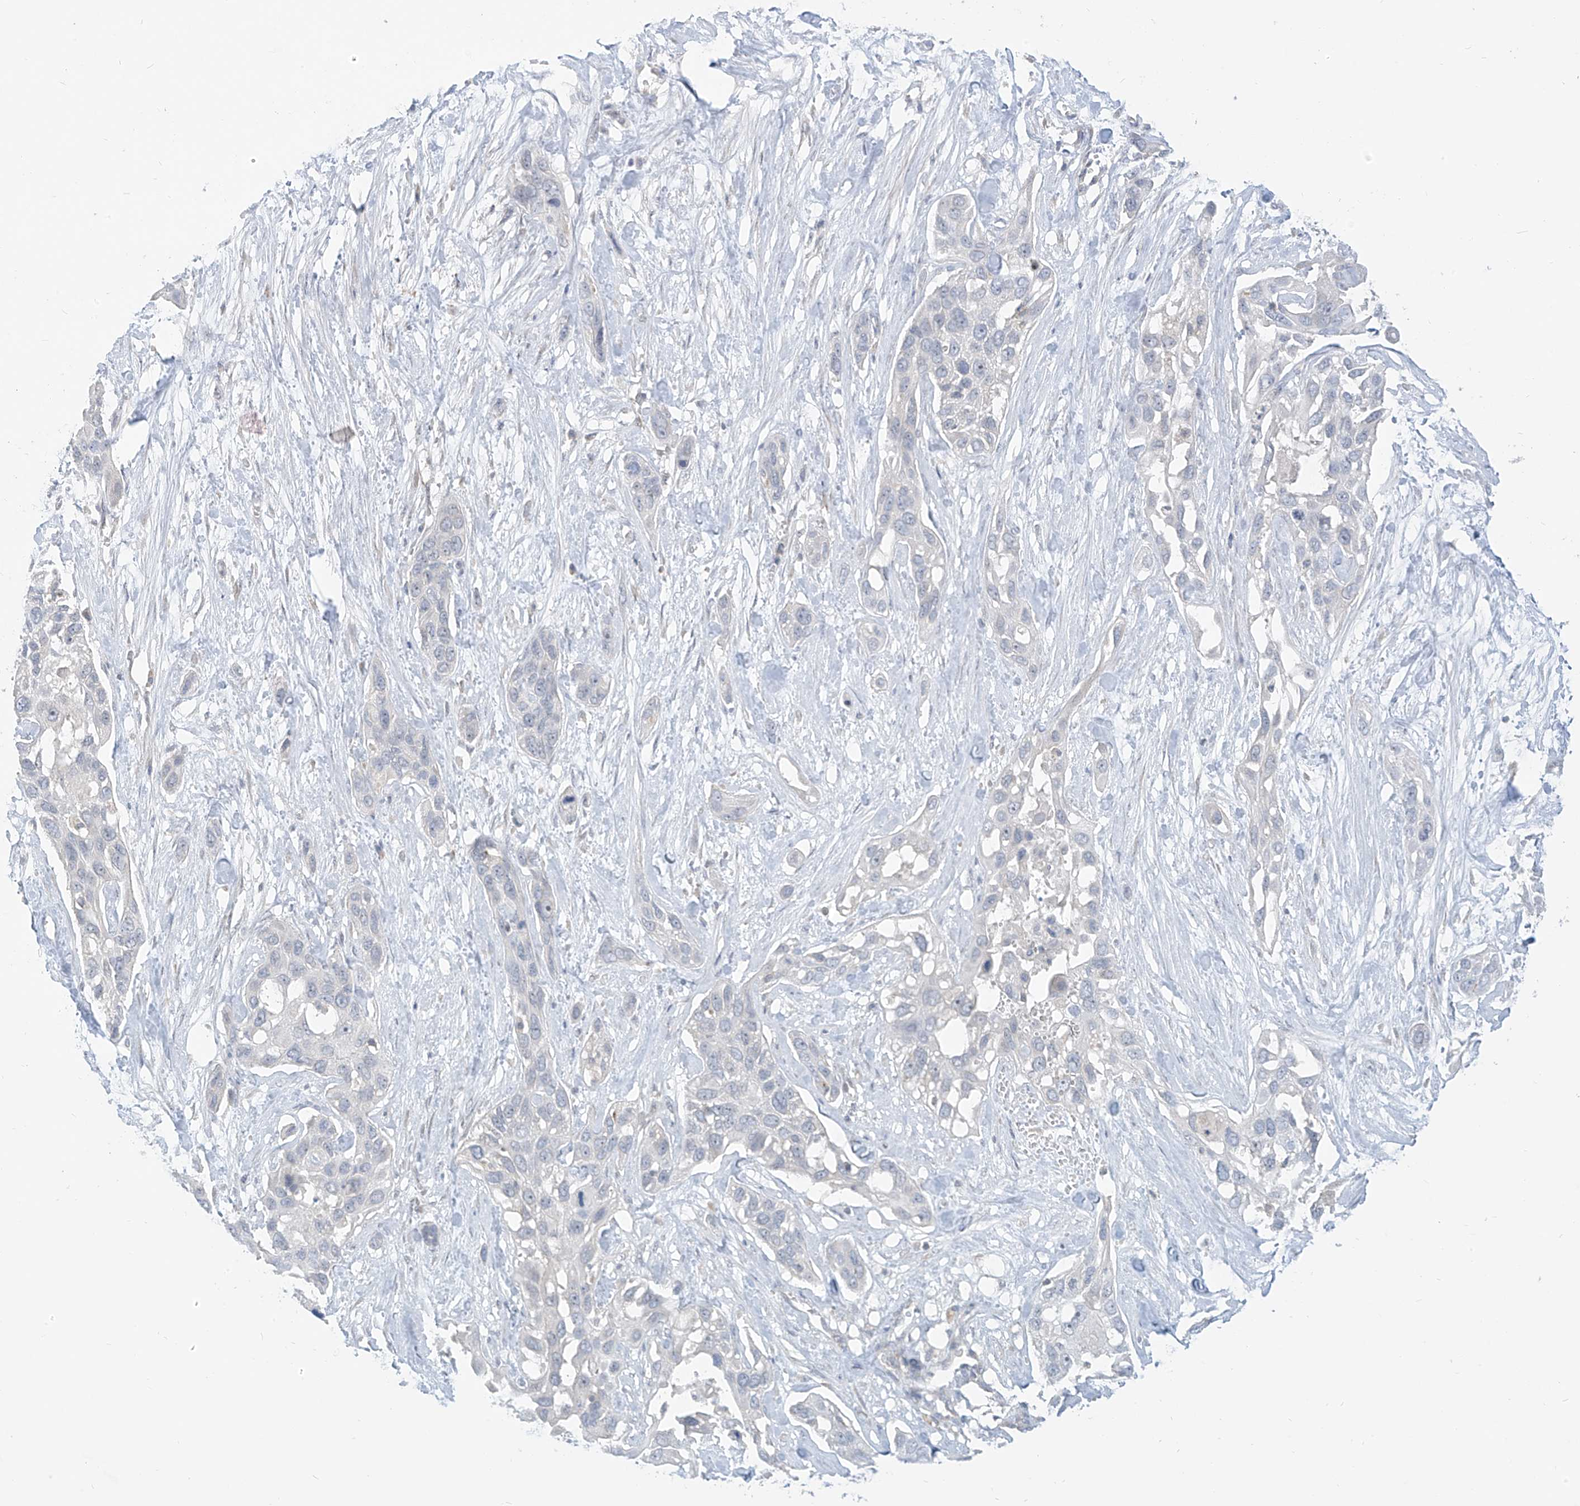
{"staining": {"intensity": "negative", "quantity": "none", "location": "none"}, "tissue": "pancreatic cancer", "cell_type": "Tumor cells", "image_type": "cancer", "snomed": [{"axis": "morphology", "description": "Adenocarcinoma, NOS"}, {"axis": "topography", "description": "Pancreas"}], "caption": "An image of human adenocarcinoma (pancreatic) is negative for staining in tumor cells.", "gene": "C2orf42", "patient": {"sex": "female", "age": 60}}